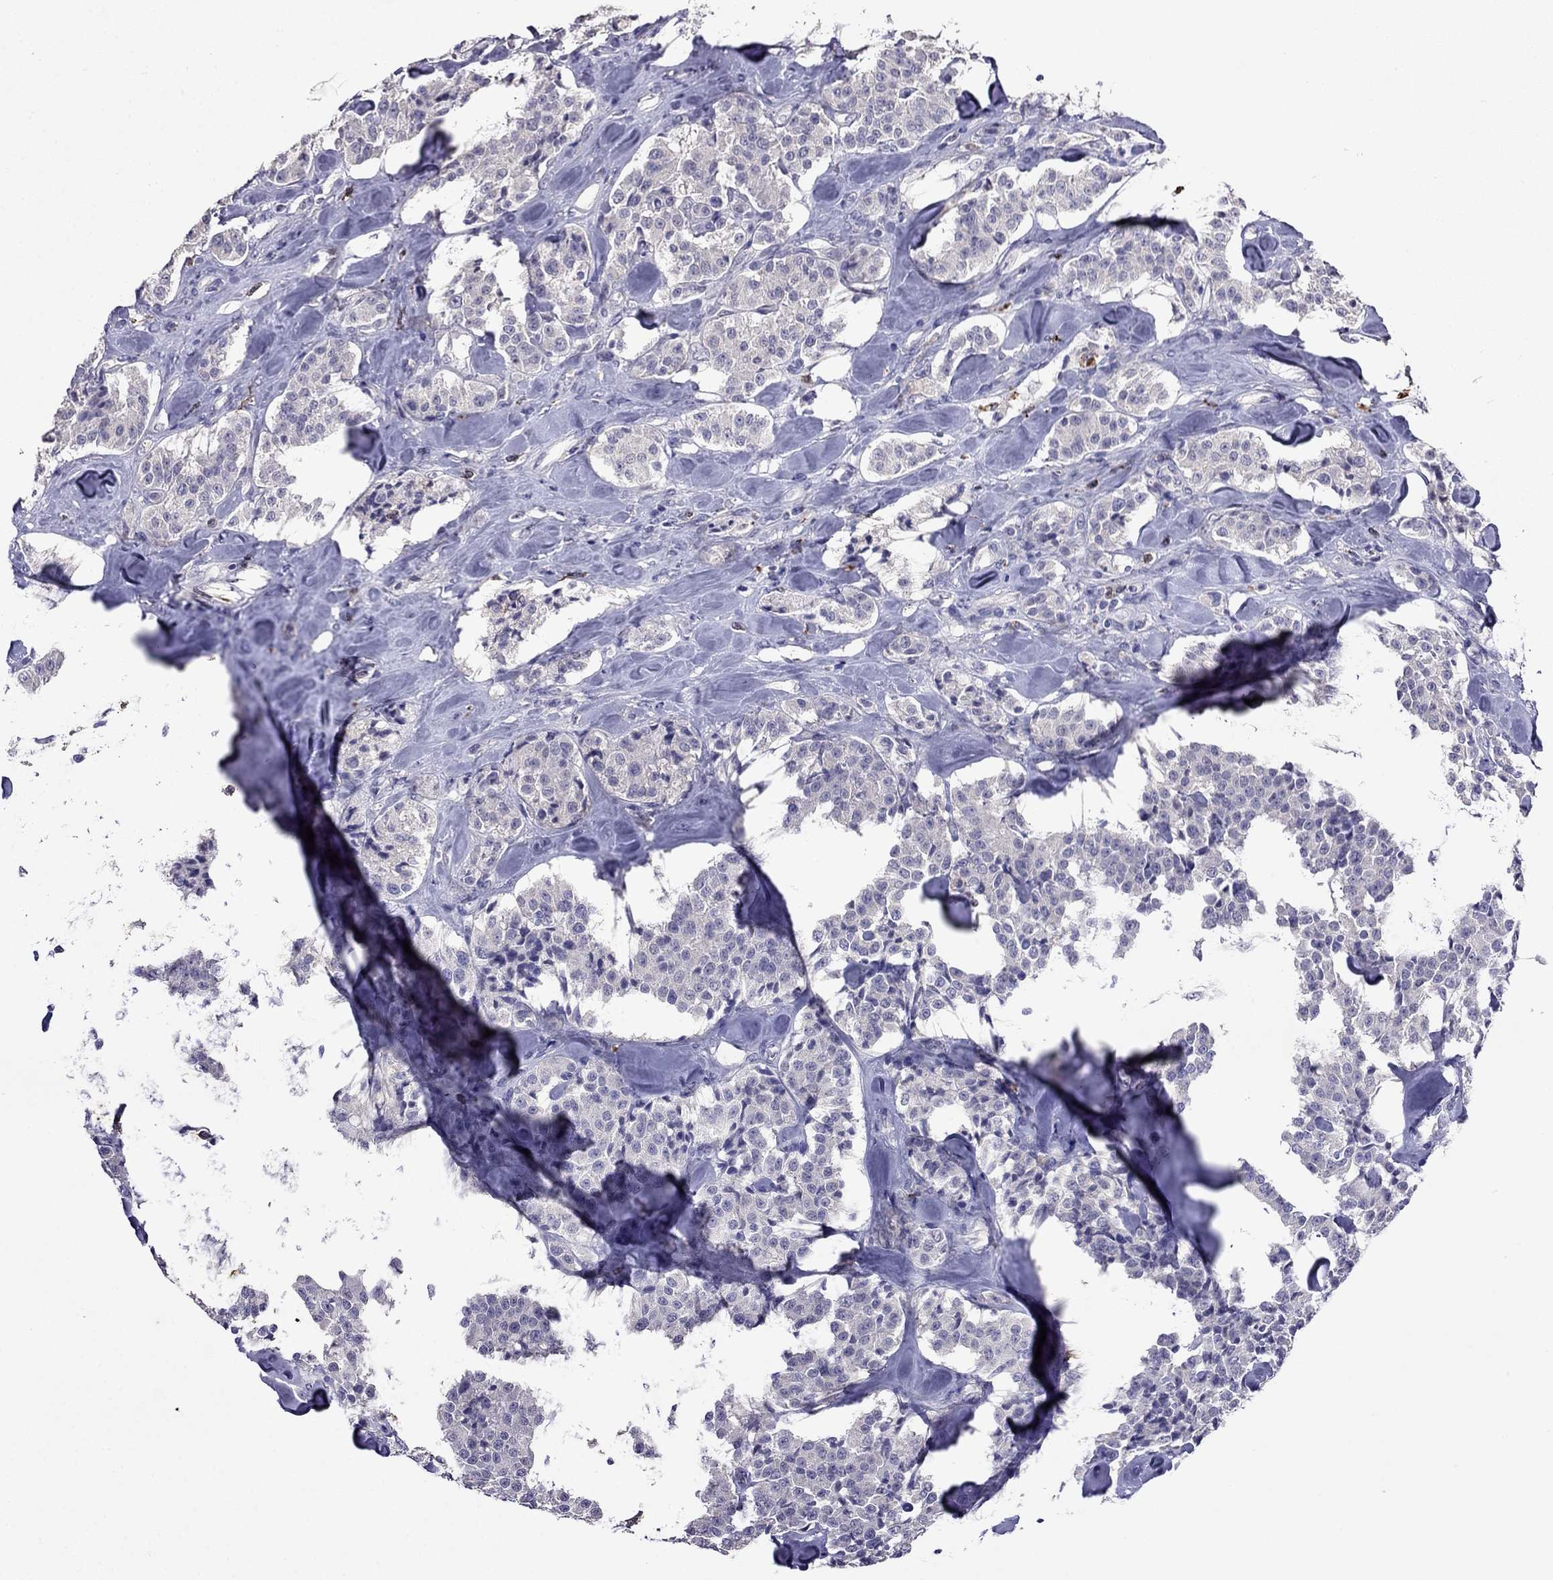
{"staining": {"intensity": "negative", "quantity": "none", "location": "none"}, "tissue": "carcinoid", "cell_type": "Tumor cells", "image_type": "cancer", "snomed": [{"axis": "morphology", "description": "Carcinoid, malignant, NOS"}, {"axis": "topography", "description": "Pancreas"}], "caption": "Human carcinoid stained for a protein using immunohistochemistry (IHC) exhibits no positivity in tumor cells.", "gene": "AQP9", "patient": {"sex": "male", "age": 41}}